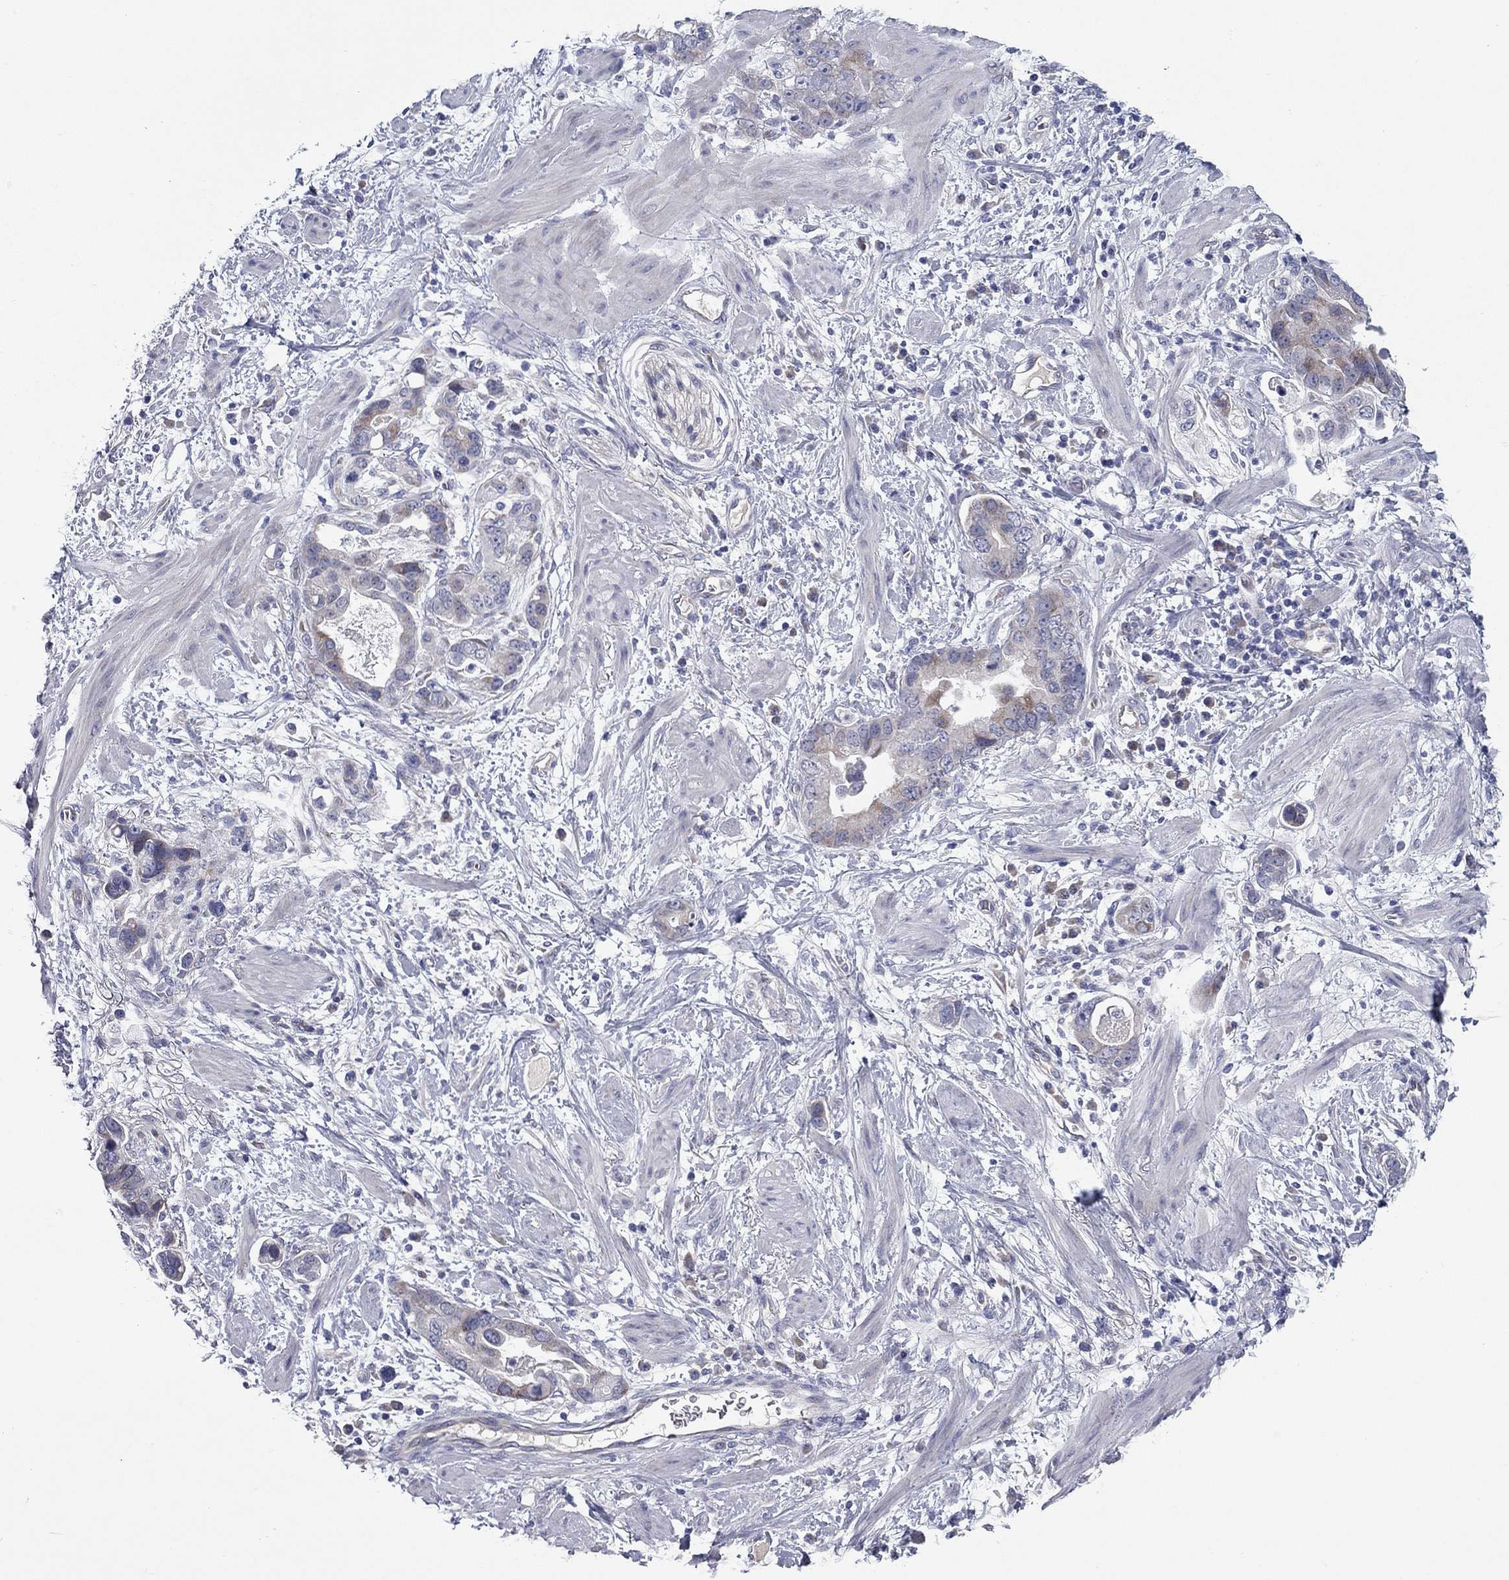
{"staining": {"intensity": "moderate", "quantity": "<25%", "location": "cytoplasmic/membranous"}, "tissue": "stomach cancer", "cell_type": "Tumor cells", "image_type": "cancer", "snomed": [{"axis": "morphology", "description": "Adenocarcinoma, NOS"}, {"axis": "topography", "description": "Stomach, lower"}], "caption": "Immunohistochemistry (IHC) (DAB (3,3'-diaminobenzidine)) staining of human adenocarcinoma (stomach) demonstrates moderate cytoplasmic/membranous protein positivity in approximately <25% of tumor cells.", "gene": "UNC119B", "patient": {"sex": "female", "age": 93}}